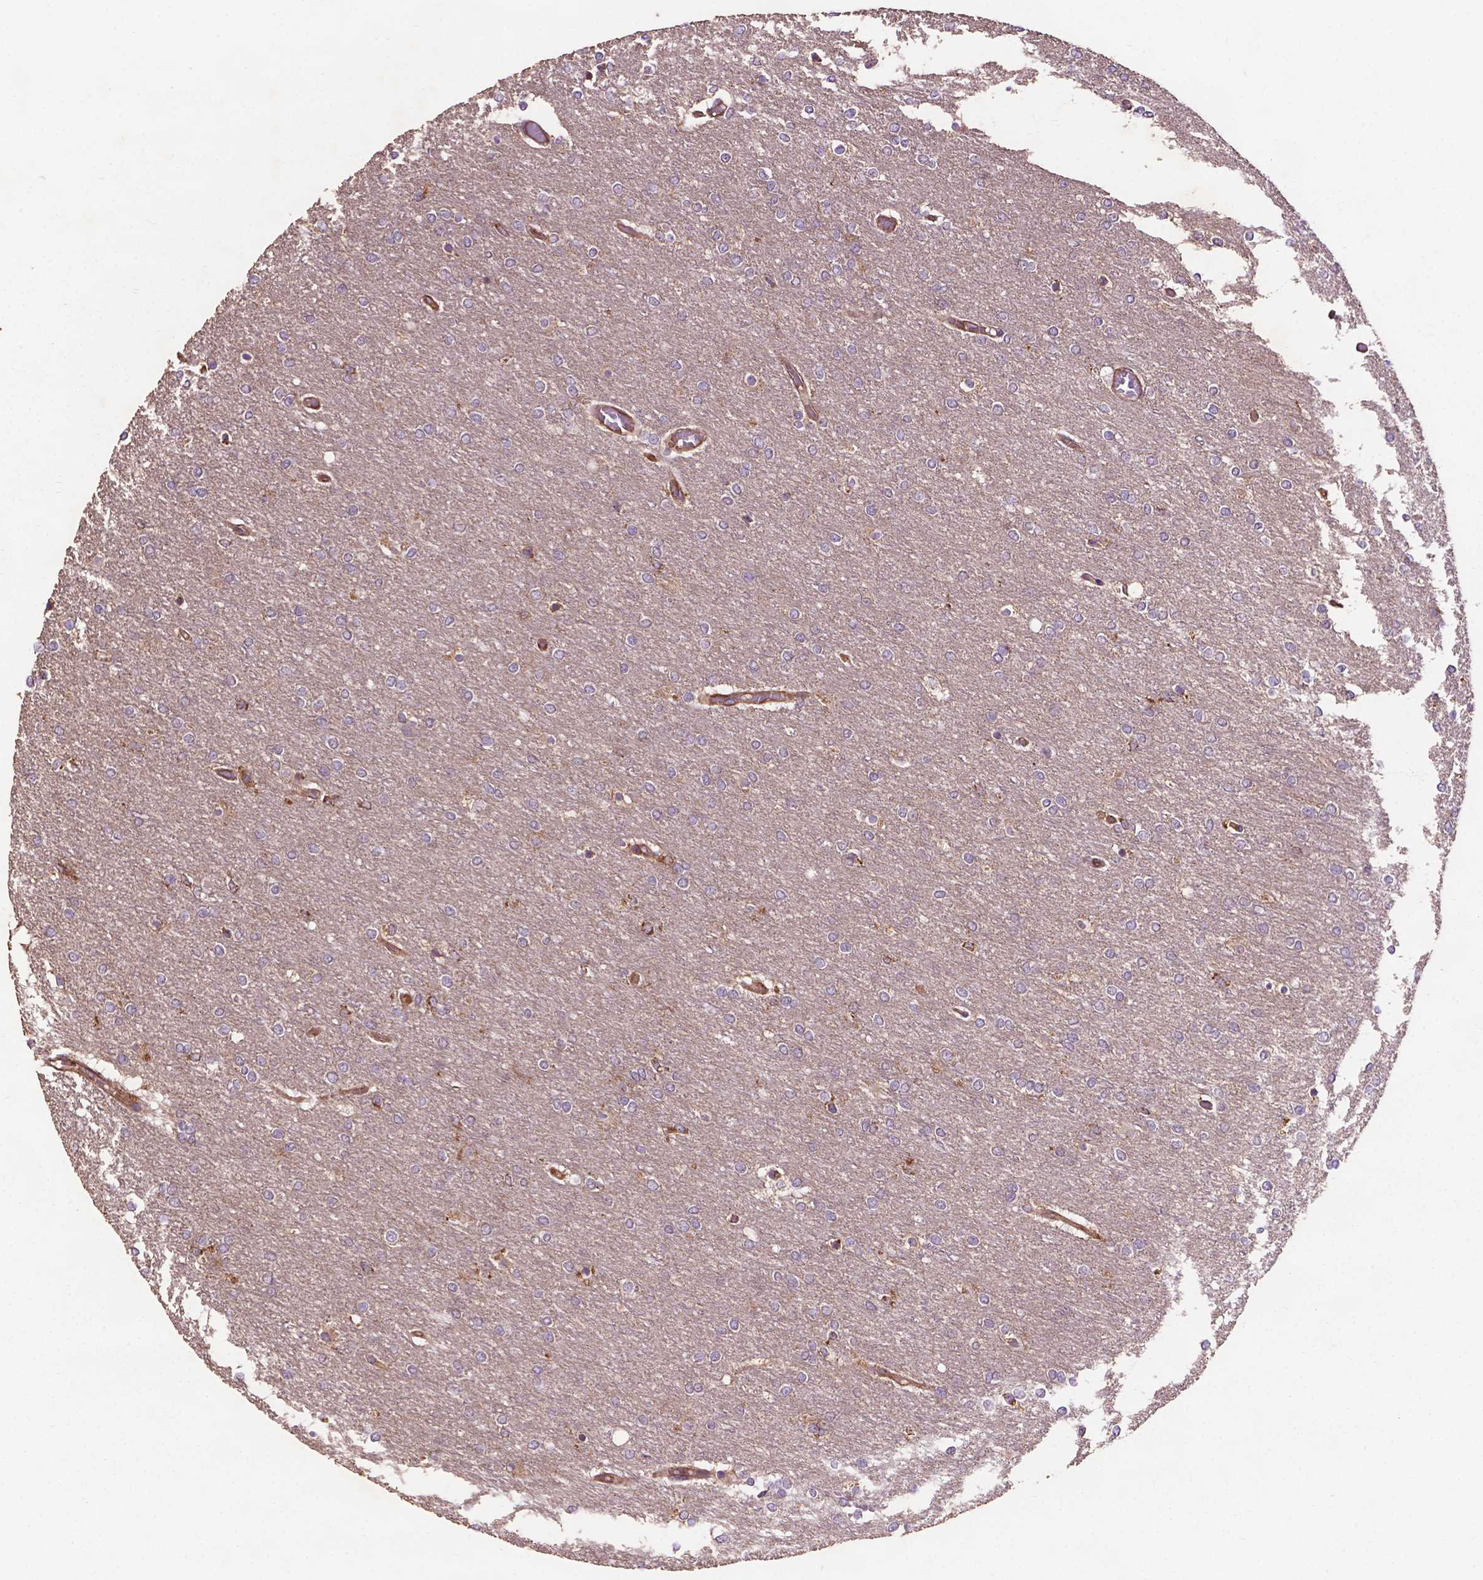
{"staining": {"intensity": "negative", "quantity": "none", "location": "none"}, "tissue": "glioma", "cell_type": "Tumor cells", "image_type": "cancer", "snomed": [{"axis": "morphology", "description": "Glioma, malignant, High grade"}, {"axis": "topography", "description": "Brain"}], "caption": "This is an immunohistochemistry (IHC) photomicrograph of glioma. There is no expression in tumor cells.", "gene": "CCDC71L", "patient": {"sex": "female", "age": 61}}